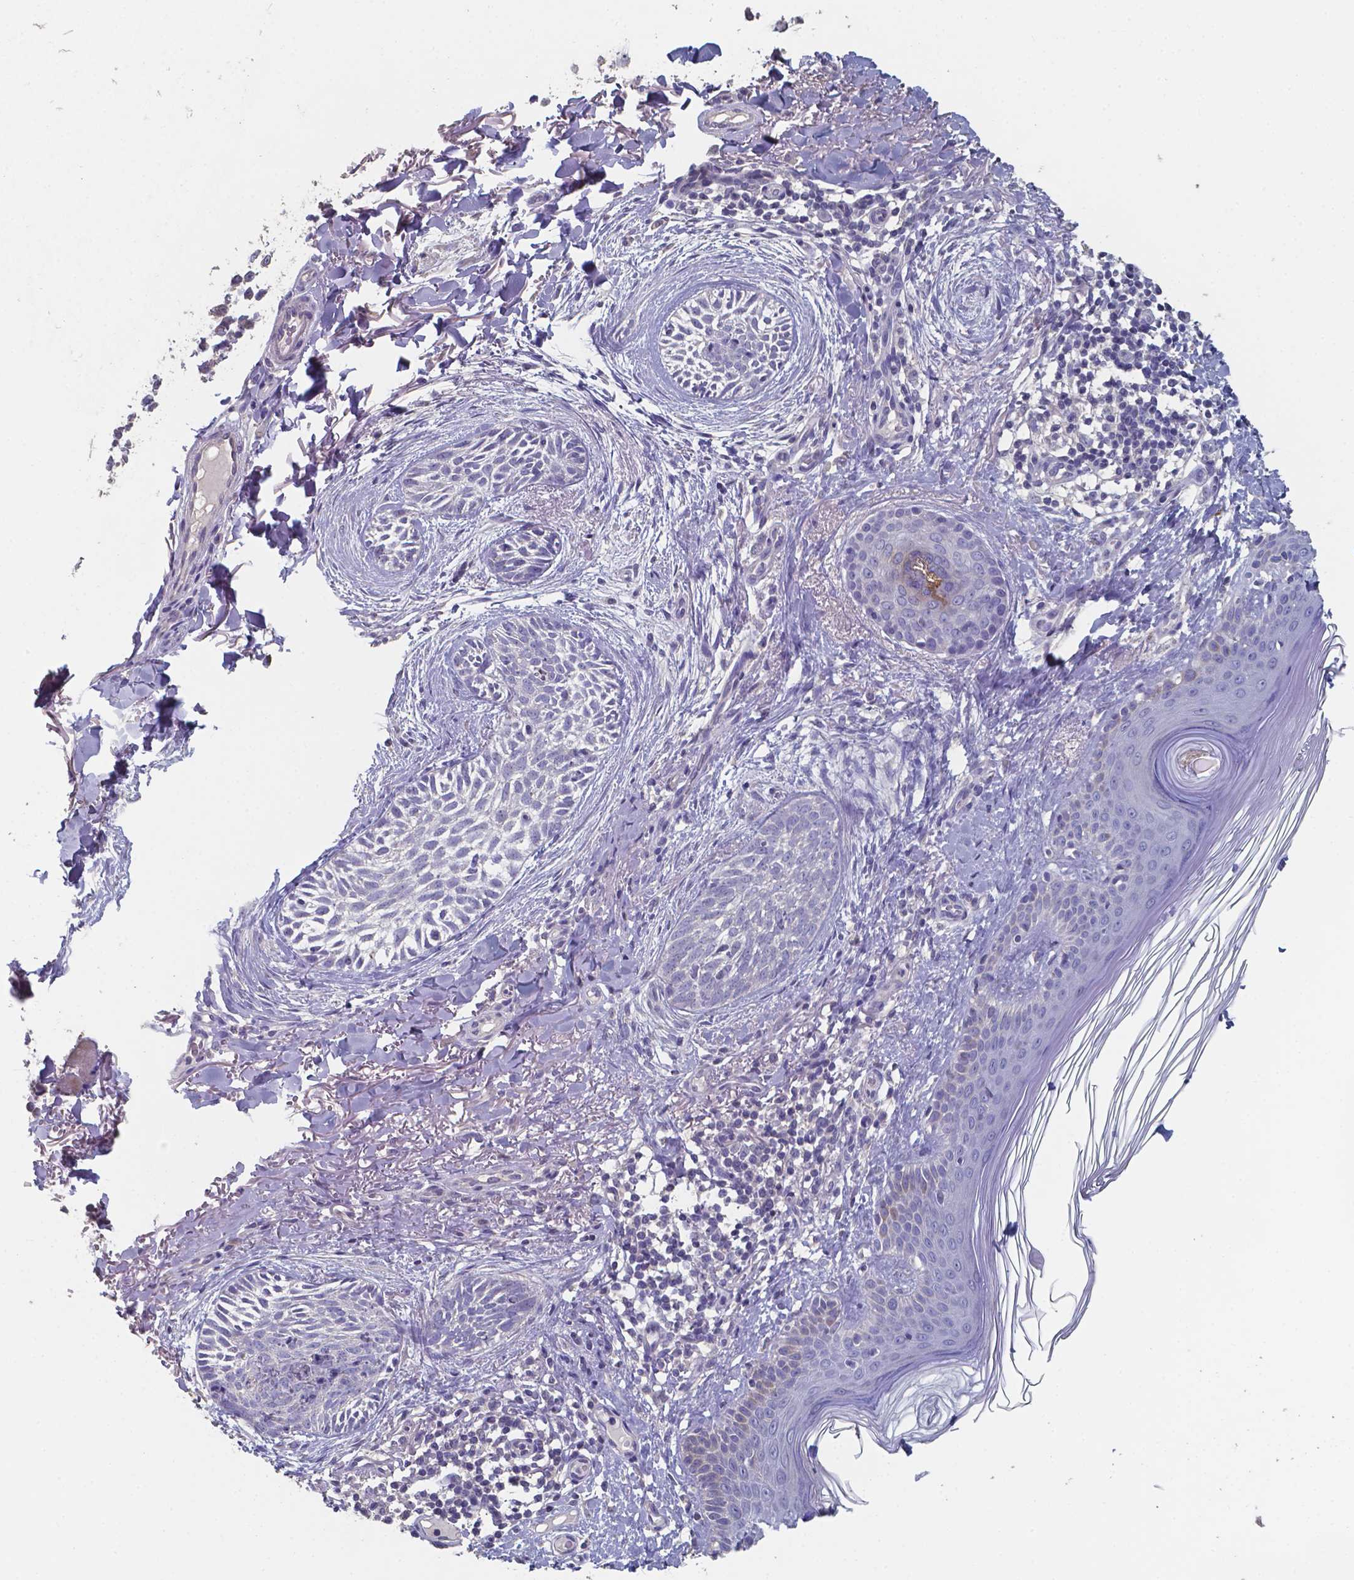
{"staining": {"intensity": "negative", "quantity": "none", "location": "none"}, "tissue": "skin cancer", "cell_type": "Tumor cells", "image_type": "cancer", "snomed": [{"axis": "morphology", "description": "Basal cell carcinoma"}, {"axis": "topography", "description": "Skin"}], "caption": "This micrograph is of skin cancer stained with immunohistochemistry (IHC) to label a protein in brown with the nuclei are counter-stained blue. There is no staining in tumor cells. (Stains: DAB (3,3'-diaminobenzidine) immunohistochemistry with hematoxylin counter stain, Microscopy: brightfield microscopy at high magnification).", "gene": "FOXJ1", "patient": {"sex": "female", "age": 68}}